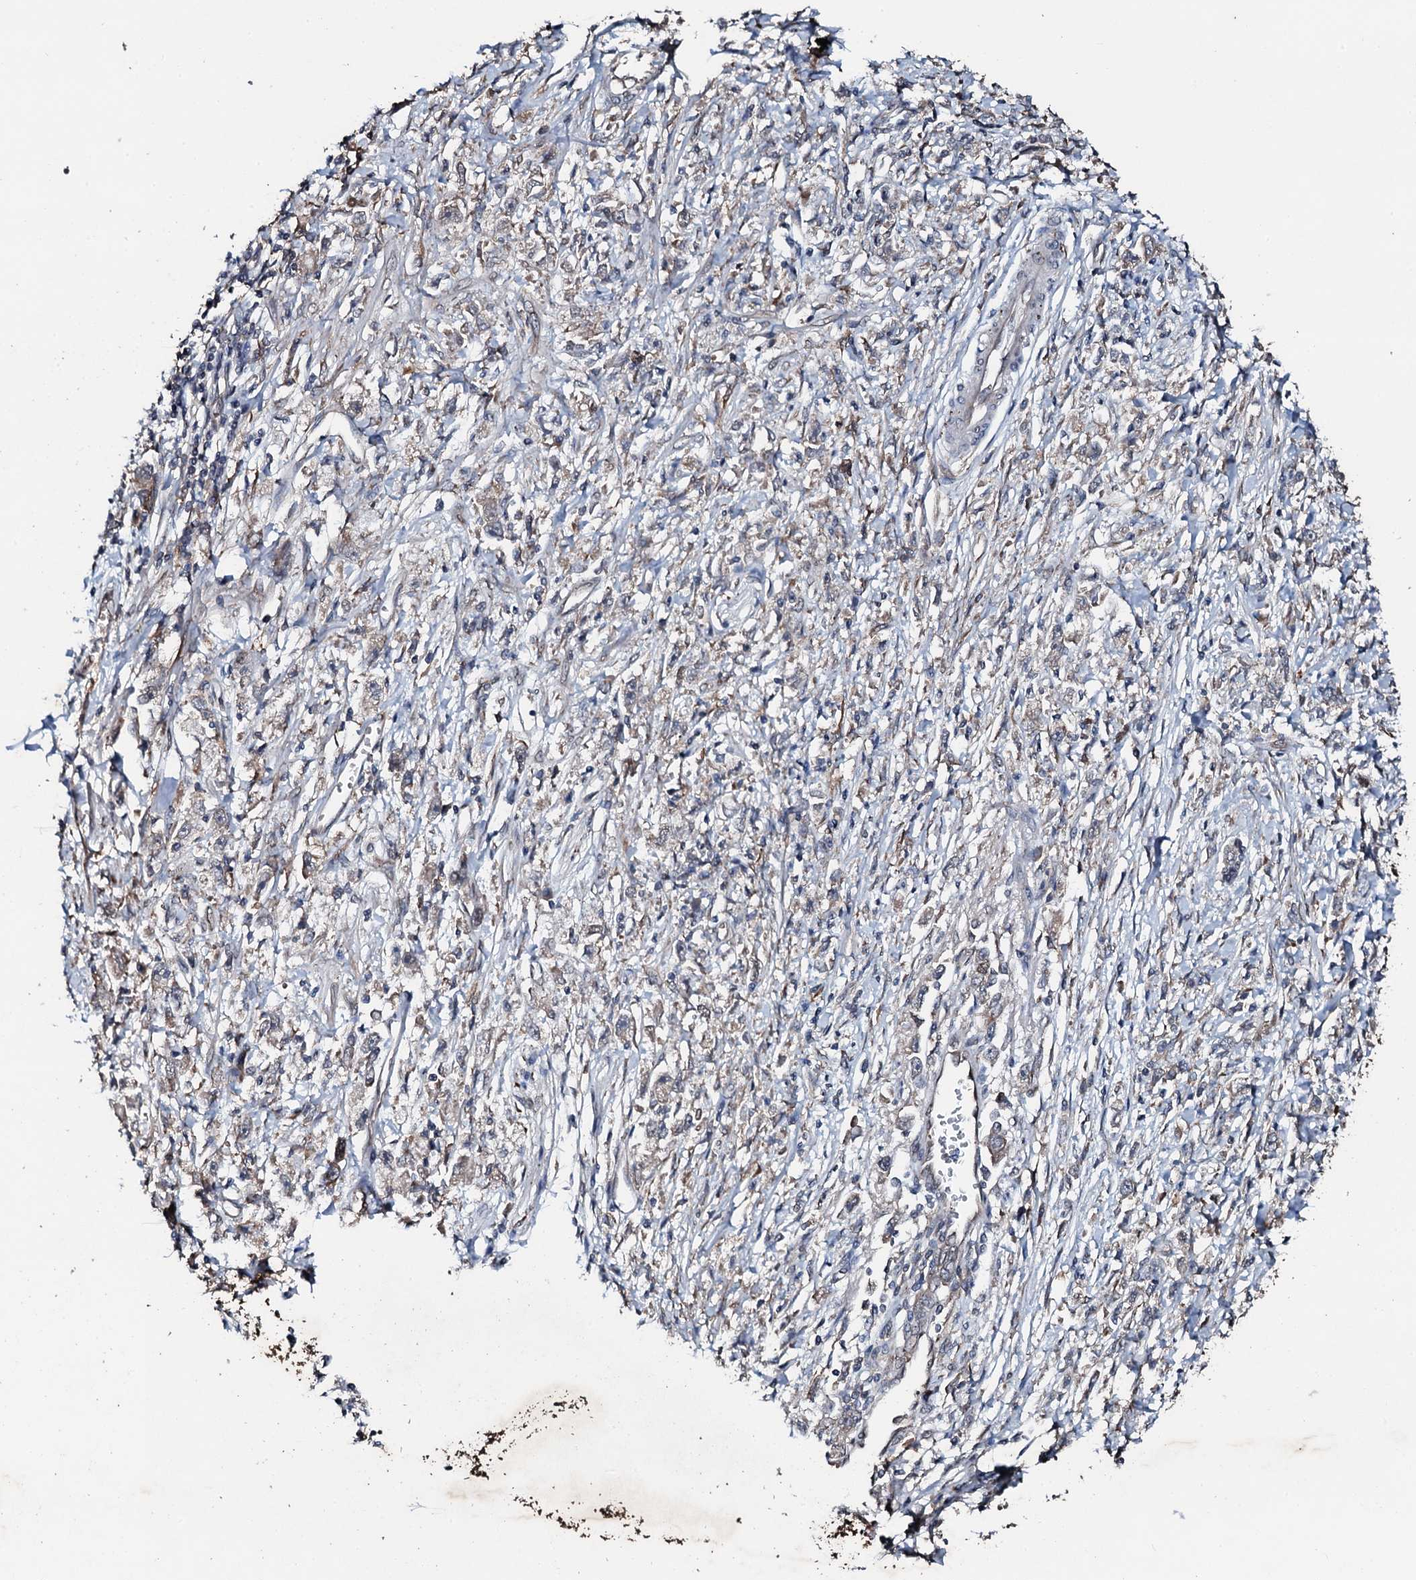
{"staining": {"intensity": "negative", "quantity": "none", "location": "none"}, "tissue": "stomach cancer", "cell_type": "Tumor cells", "image_type": "cancer", "snomed": [{"axis": "morphology", "description": "Adenocarcinoma, NOS"}, {"axis": "topography", "description": "Stomach"}], "caption": "IHC photomicrograph of human stomach cancer stained for a protein (brown), which exhibits no positivity in tumor cells.", "gene": "ADAMTS10", "patient": {"sex": "female", "age": 59}}